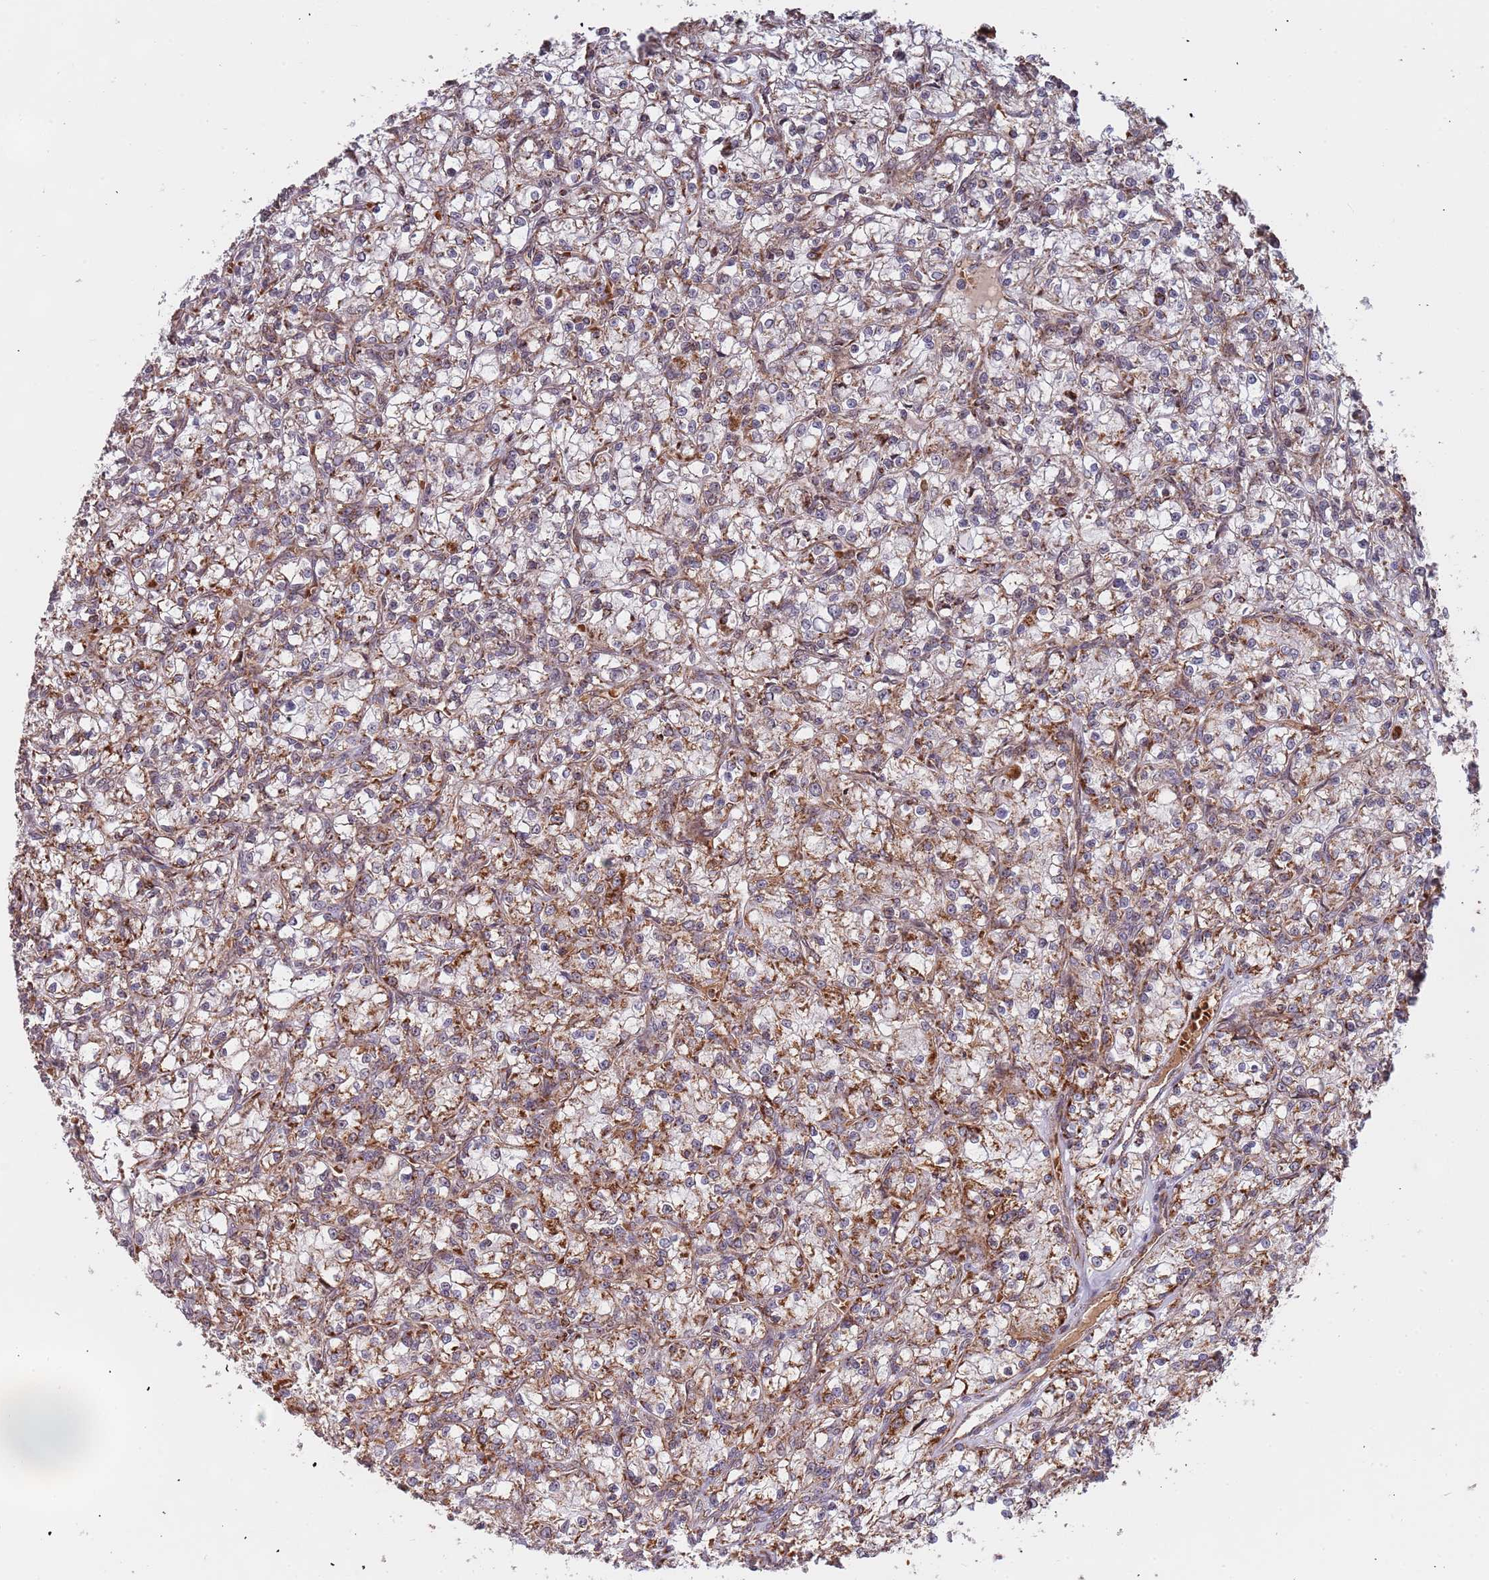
{"staining": {"intensity": "moderate", "quantity": "25%-75%", "location": "cytoplasmic/membranous"}, "tissue": "renal cancer", "cell_type": "Tumor cells", "image_type": "cancer", "snomed": [{"axis": "morphology", "description": "Adenocarcinoma, NOS"}, {"axis": "topography", "description": "Kidney"}], "caption": "A high-resolution image shows immunohistochemistry (IHC) staining of adenocarcinoma (renal), which exhibits moderate cytoplasmic/membranous positivity in approximately 25%-75% of tumor cells. The protein is stained brown, and the nuclei are stained in blue (DAB (3,3'-diaminobenzidine) IHC with brightfield microscopy, high magnification).", "gene": "DCHS1", "patient": {"sex": "female", "age": 59}}